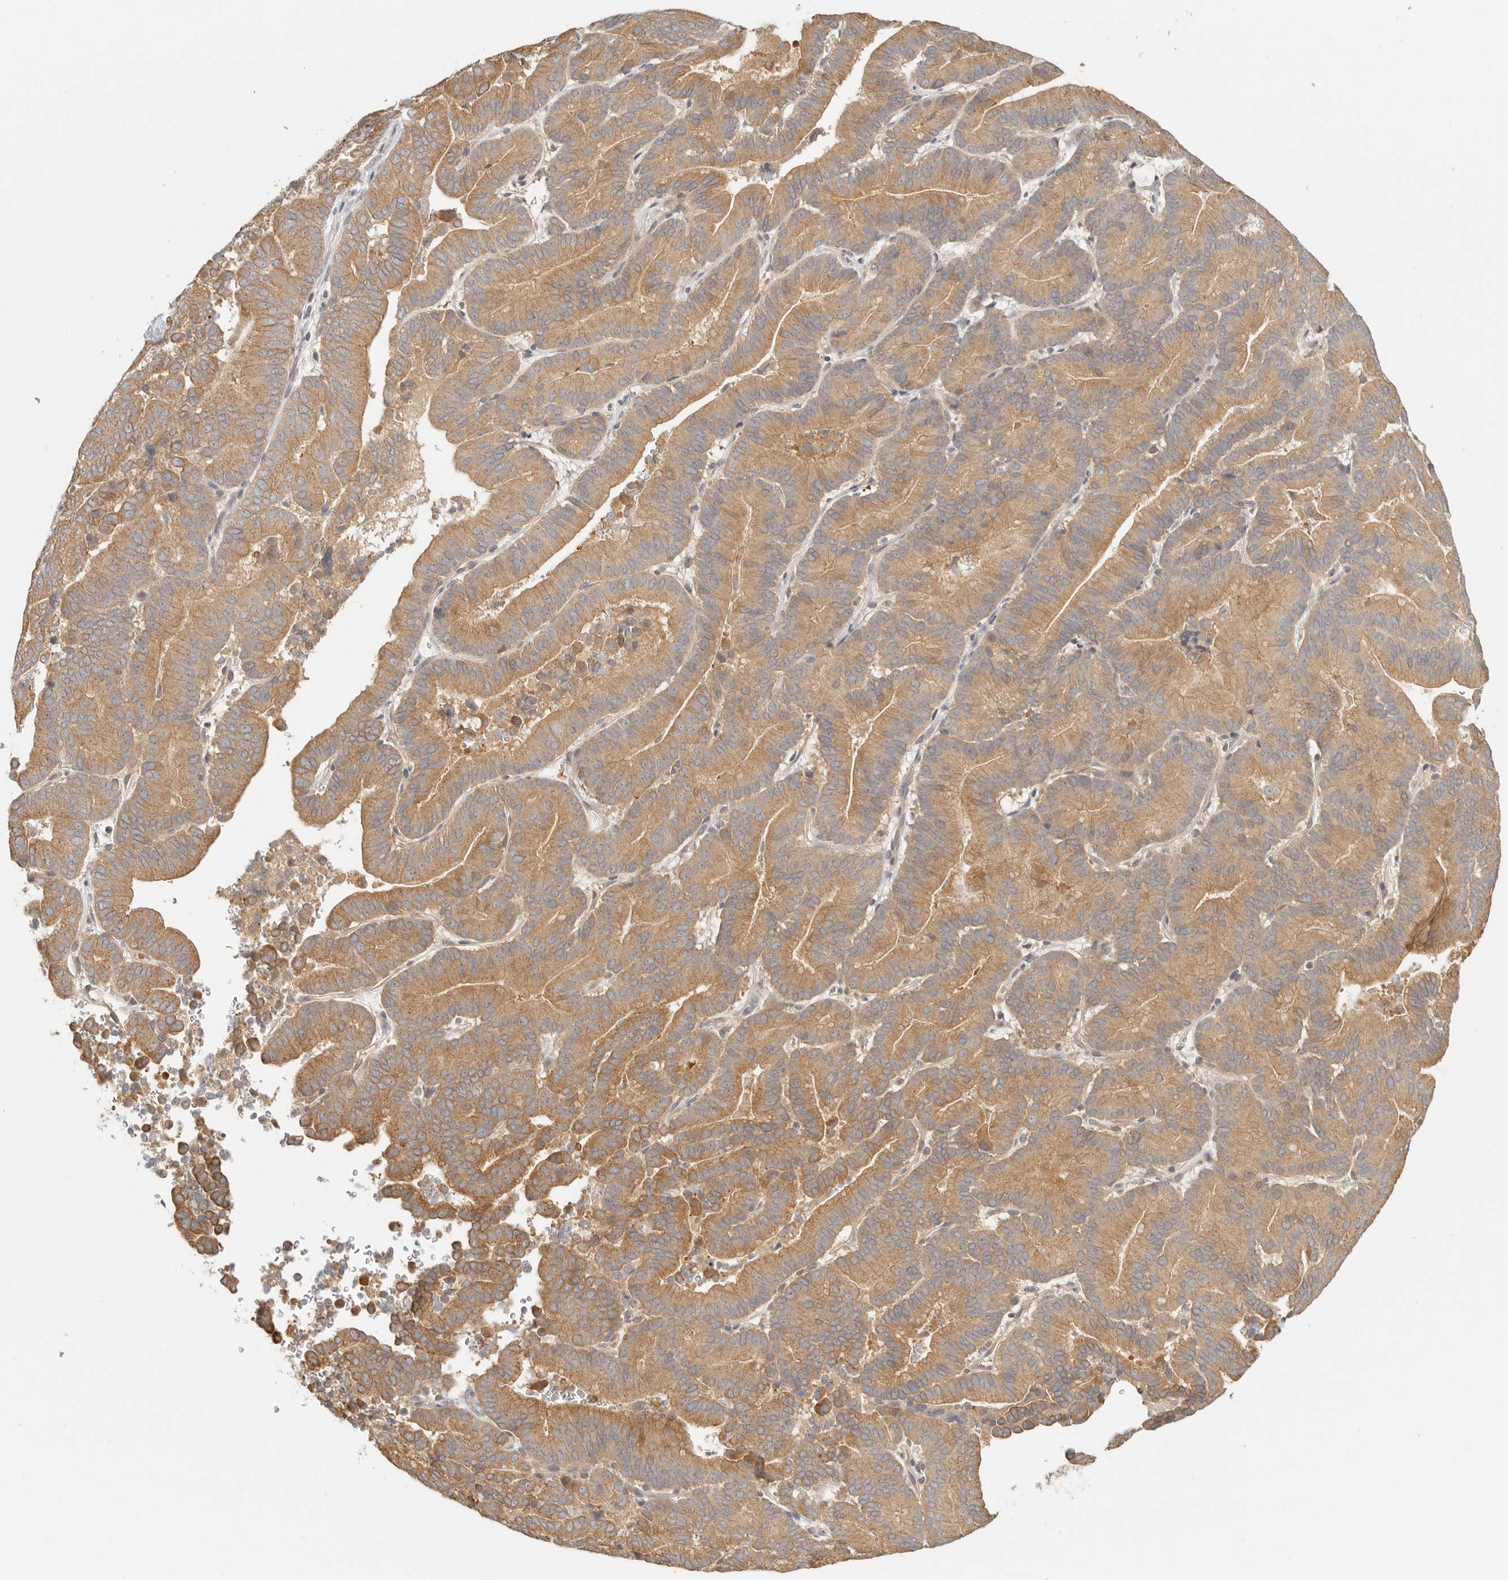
{"staining": {"intensity": "moderate", "quantity": ">75%", "location": "cytoplasmic/membranous"}, "tissue": "liver cancer", "cell_type": "Tumor cells", "image_type": "cancer", "snomed": [{"axis": "morphology", "description": "Cholangiocarcinoma"}, {"axis": "topography", "description": "Liver"}], "caption": "This micrograph demonstrates liver cancer stained with immunohistochemistry to label a protein in brown. The cytoplasmic/membranous of tumor cells show moderate positivity for the protein. Nuclei are counter-stained blue.", "gene": "AHDC1", "patient": {"sex": "female", "age": 75}}